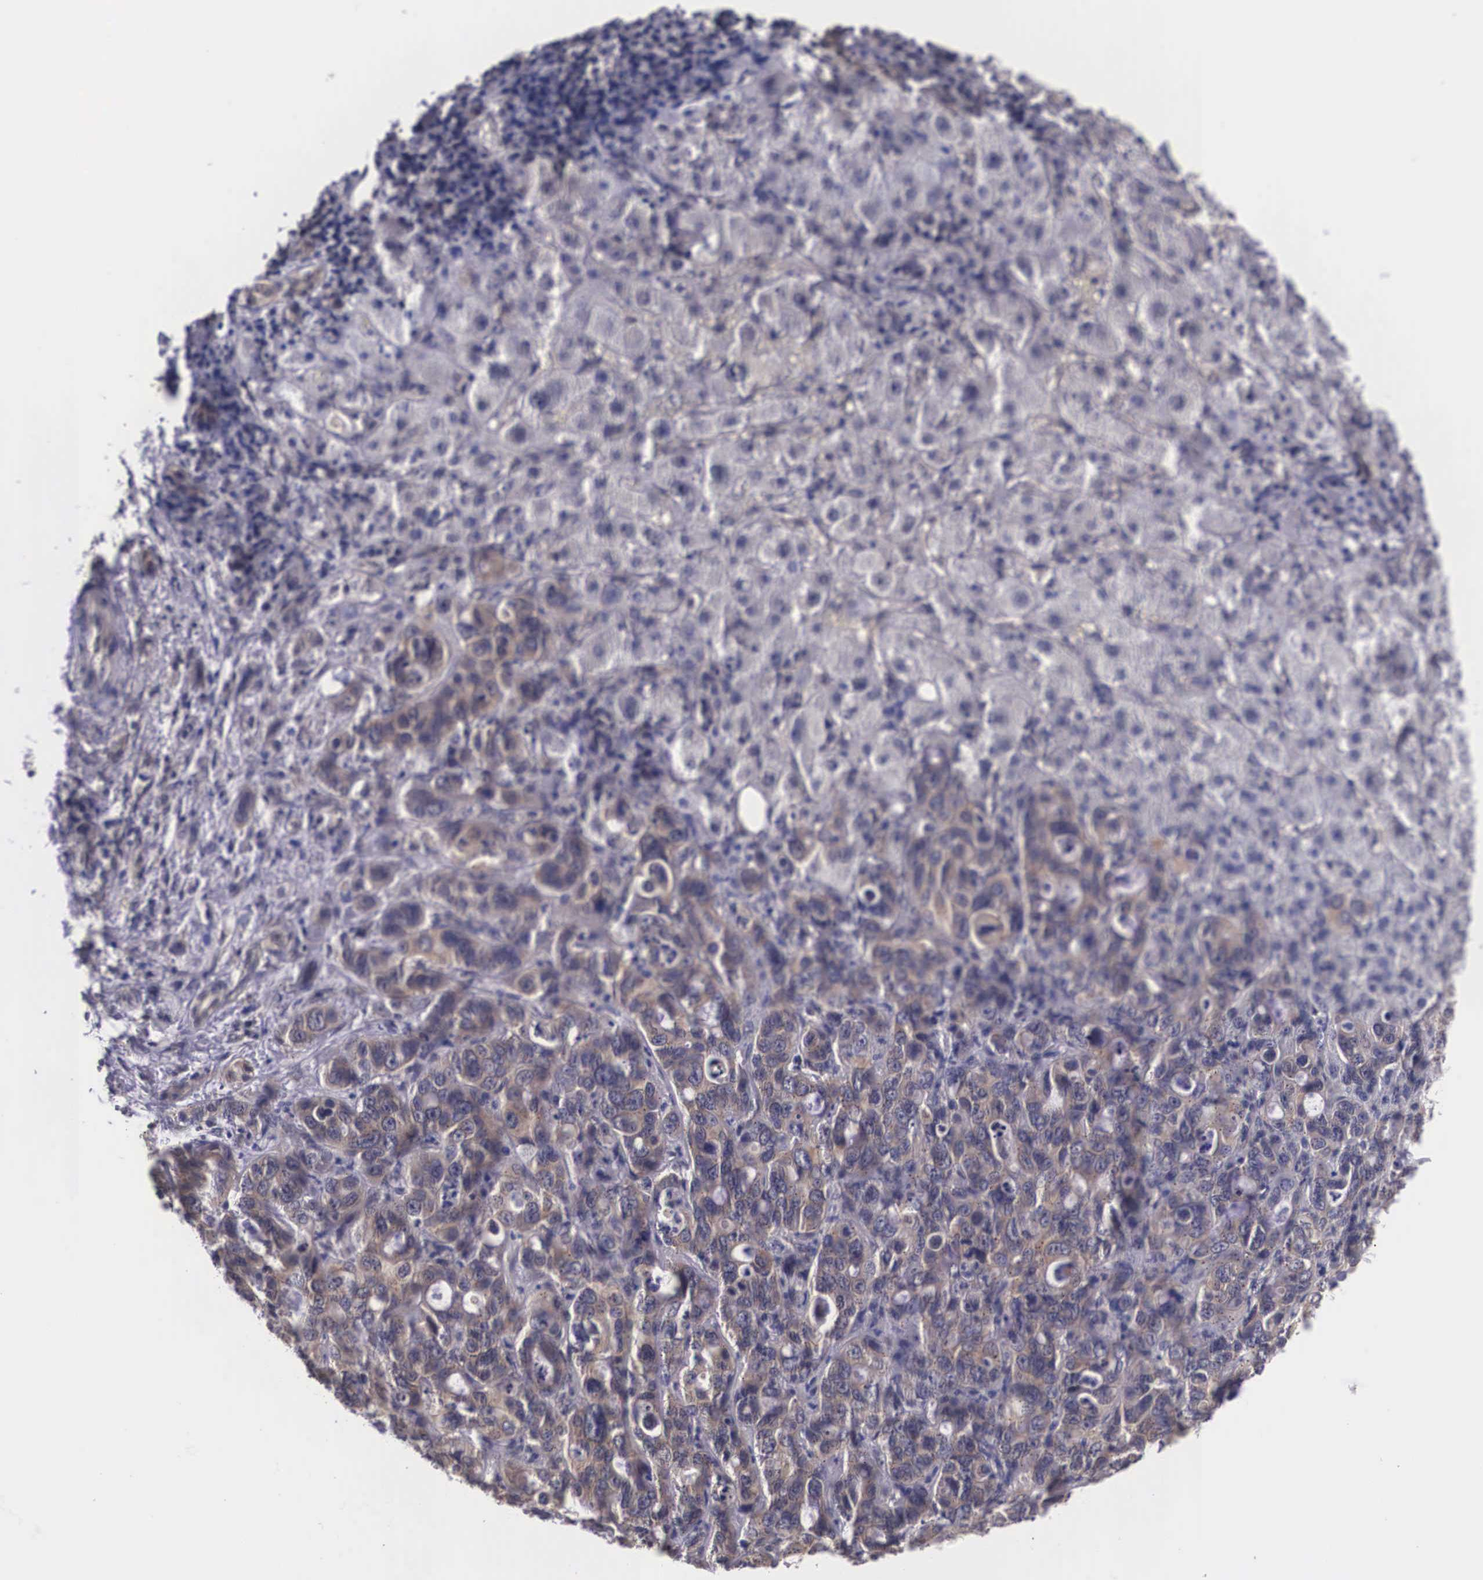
{"staining": {"intensity": "moderate", "quantity": ">75%", "location": "cytoplasmic/membranous"}, "tissue": "liver cancer", "cell_type": "Tumor cells", "image_type": "cancer", "snomed": [{"axis": "morphology", "description": "Cholangiocarcinoma"}, {"axis": "topography", "description": "Liver"}], "caption": "Tumor cells reveal medium levels of moderate cytoplasmic/membranous staining in about >75% of cells in human liver cholangiocarcinoma.", "gene": "OTX2", "patient": {"sex": "female", "age": 79}}